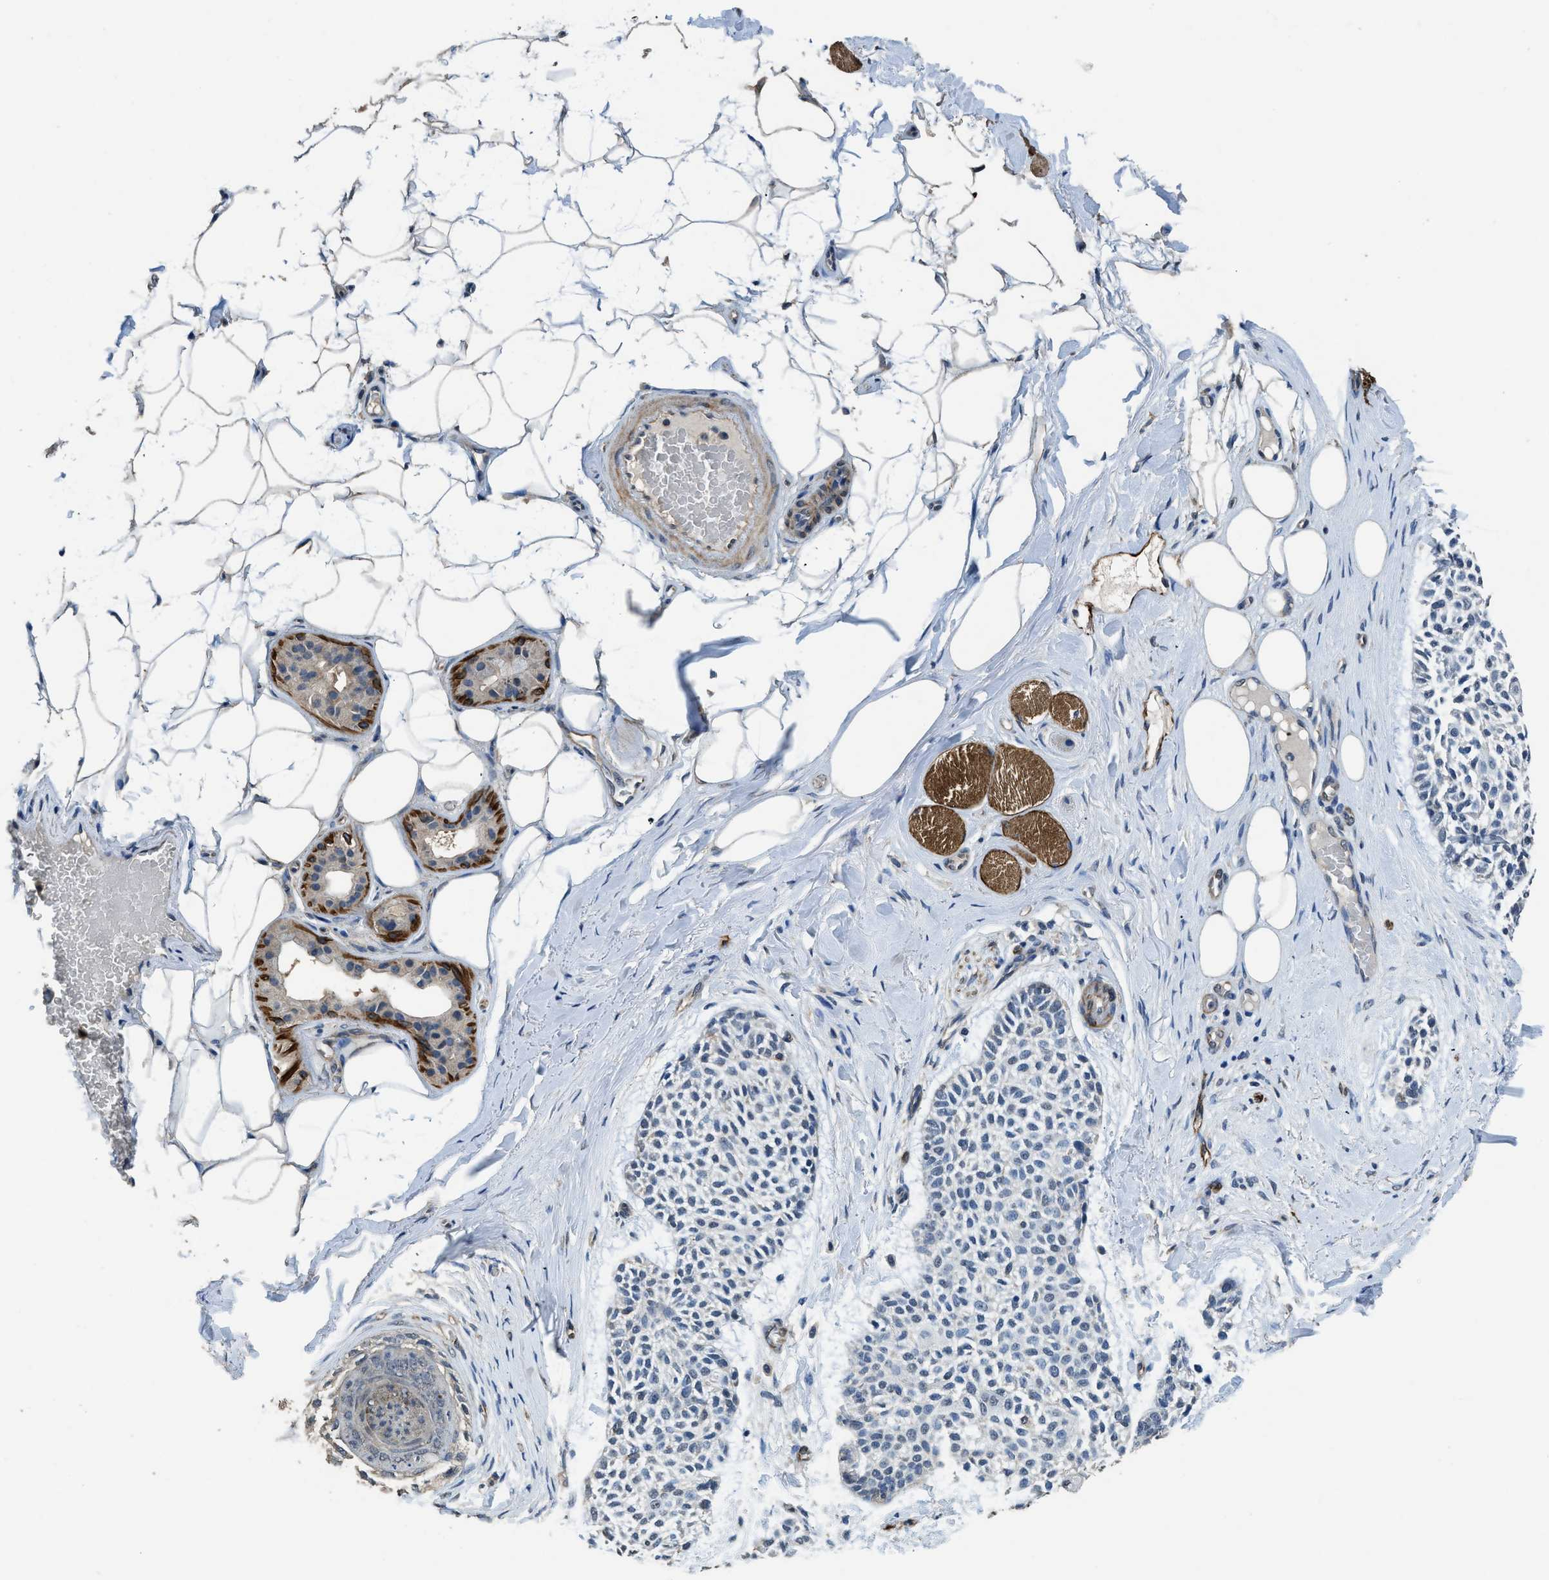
{"staining": {"intensity": "negative", "quantity": "none", "location": "none"}, "tissue": "skin cancer", "cell_type": "Tumor cells", "image_type": "cancer", "snomed": [{"axis": "morphology", "description": "Normal tissue, NOS"}, {"axis": "morphology", "description": "Basal cell carcinoma"}, {"axis": "topography", "description": "Skin"}], "caption": "The photomicrograph demonstrates no staining of tumor cells in skin cancer. The staining is performed using DAB (3,3'-diaminobenzidine) brown chromogen with nuclei counter-stained in using hematoxylin.", "gene": "SYNM", "patient": {"sex": "female", "age": 70}}